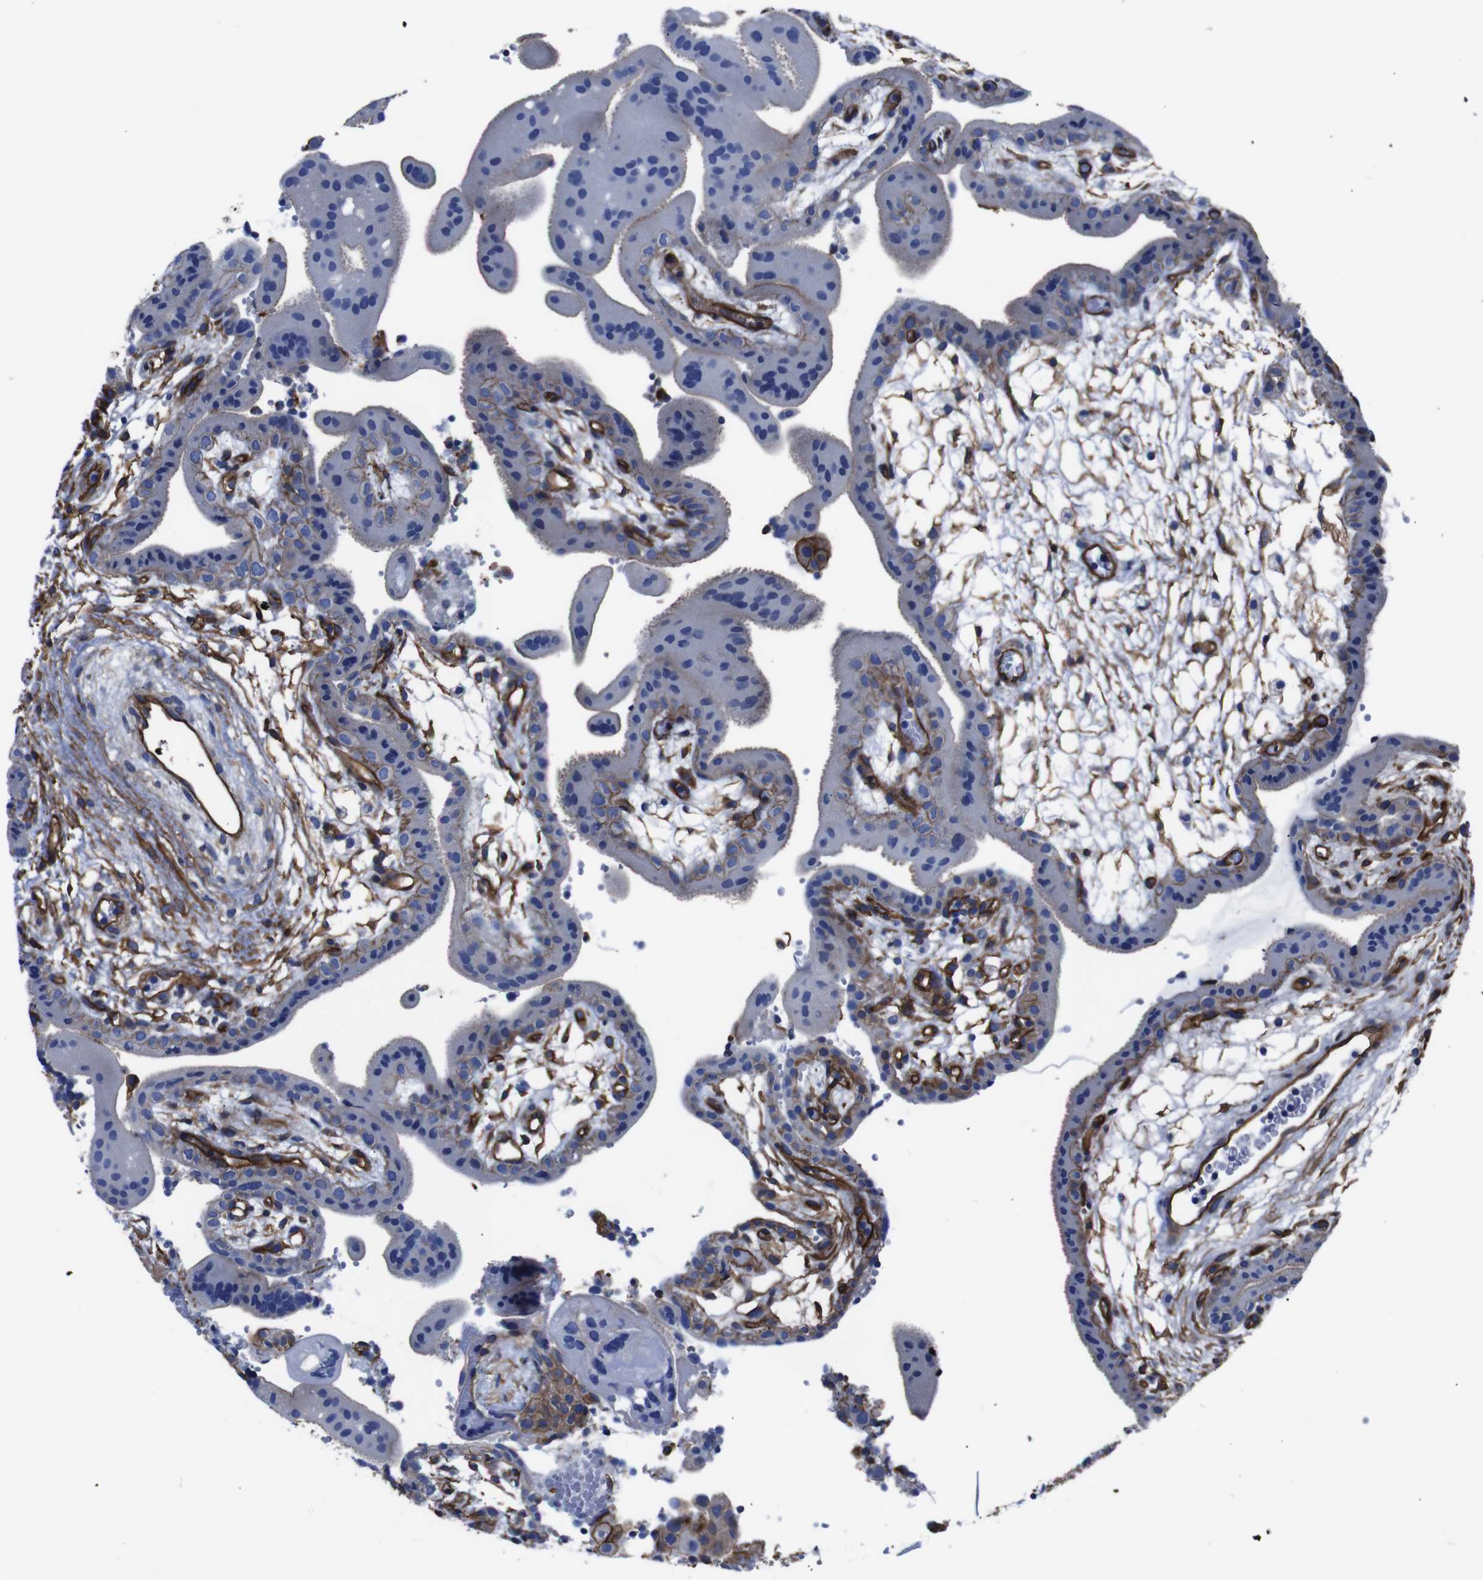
{"staining": {"intensity": "weak", "quantity": "25%-75%", "location": "cytoplasmic/membranous"}, "tissue": "placenta", "cell_type": "Trophoblastic cells", "image_type": "normal", "snomed": [{"axis": "morphology", "description": "Normal tissue, NOS"}, {"axis": "topography", "description": "Placenta"}], "caption": "Brown immunohistochemical staining in unremarkable human placenta demonstrates weak cytoplasmic/membranous expression in approximately 25%-75% of trophoblastic cells. (Stains: DAB (3,3'-diaminobenzidine) in brown, nuclei in blue, Microscopy: brightfield microscopy at high magnification).", "gene": "SPTBN1", "patient": {"sex": "female", "age": 18}}